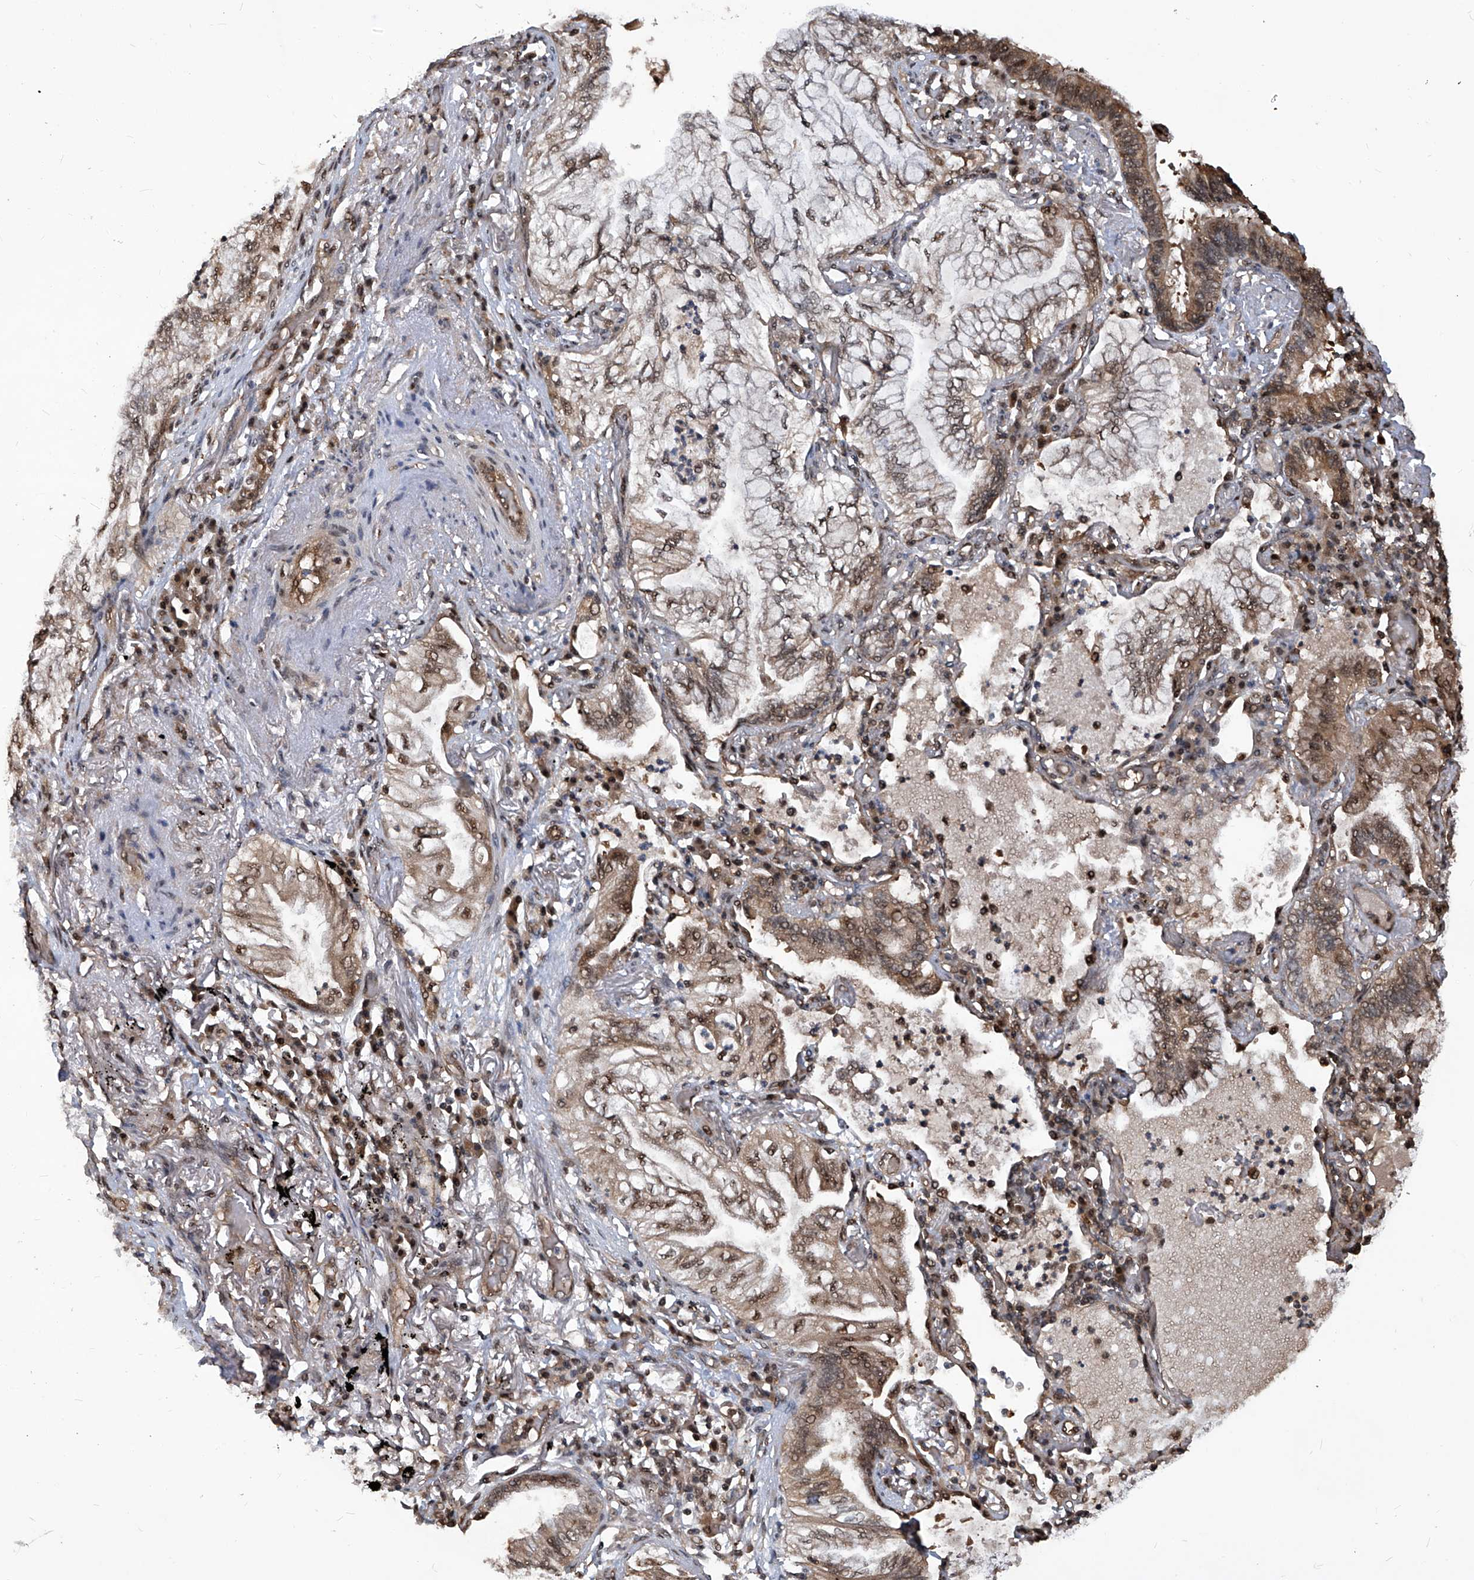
{"staining": {"intensity": "moderate", "quantity": ">75%", "location": "cytoplasmic/membranous,nuclear"}, "tissue": "lung cancer", "cell_type": "Tumor cells", "image_type": "cancer", "snomed": [{"axis": "morphology", "description": "Adenocarcinoma, NOS"}, {"axis": "topography", "description": "Lung"}], "caption": "A photomicrograph showing moderate cytoplasmic/membranous and nuclear staining in about >75% of tumor cells in lung cancer (adenocarcinoma), as visualized by brown immunohistochemical staining.", "gene": "PSMB1", "patient": {"sex": "female", "age": 70}}